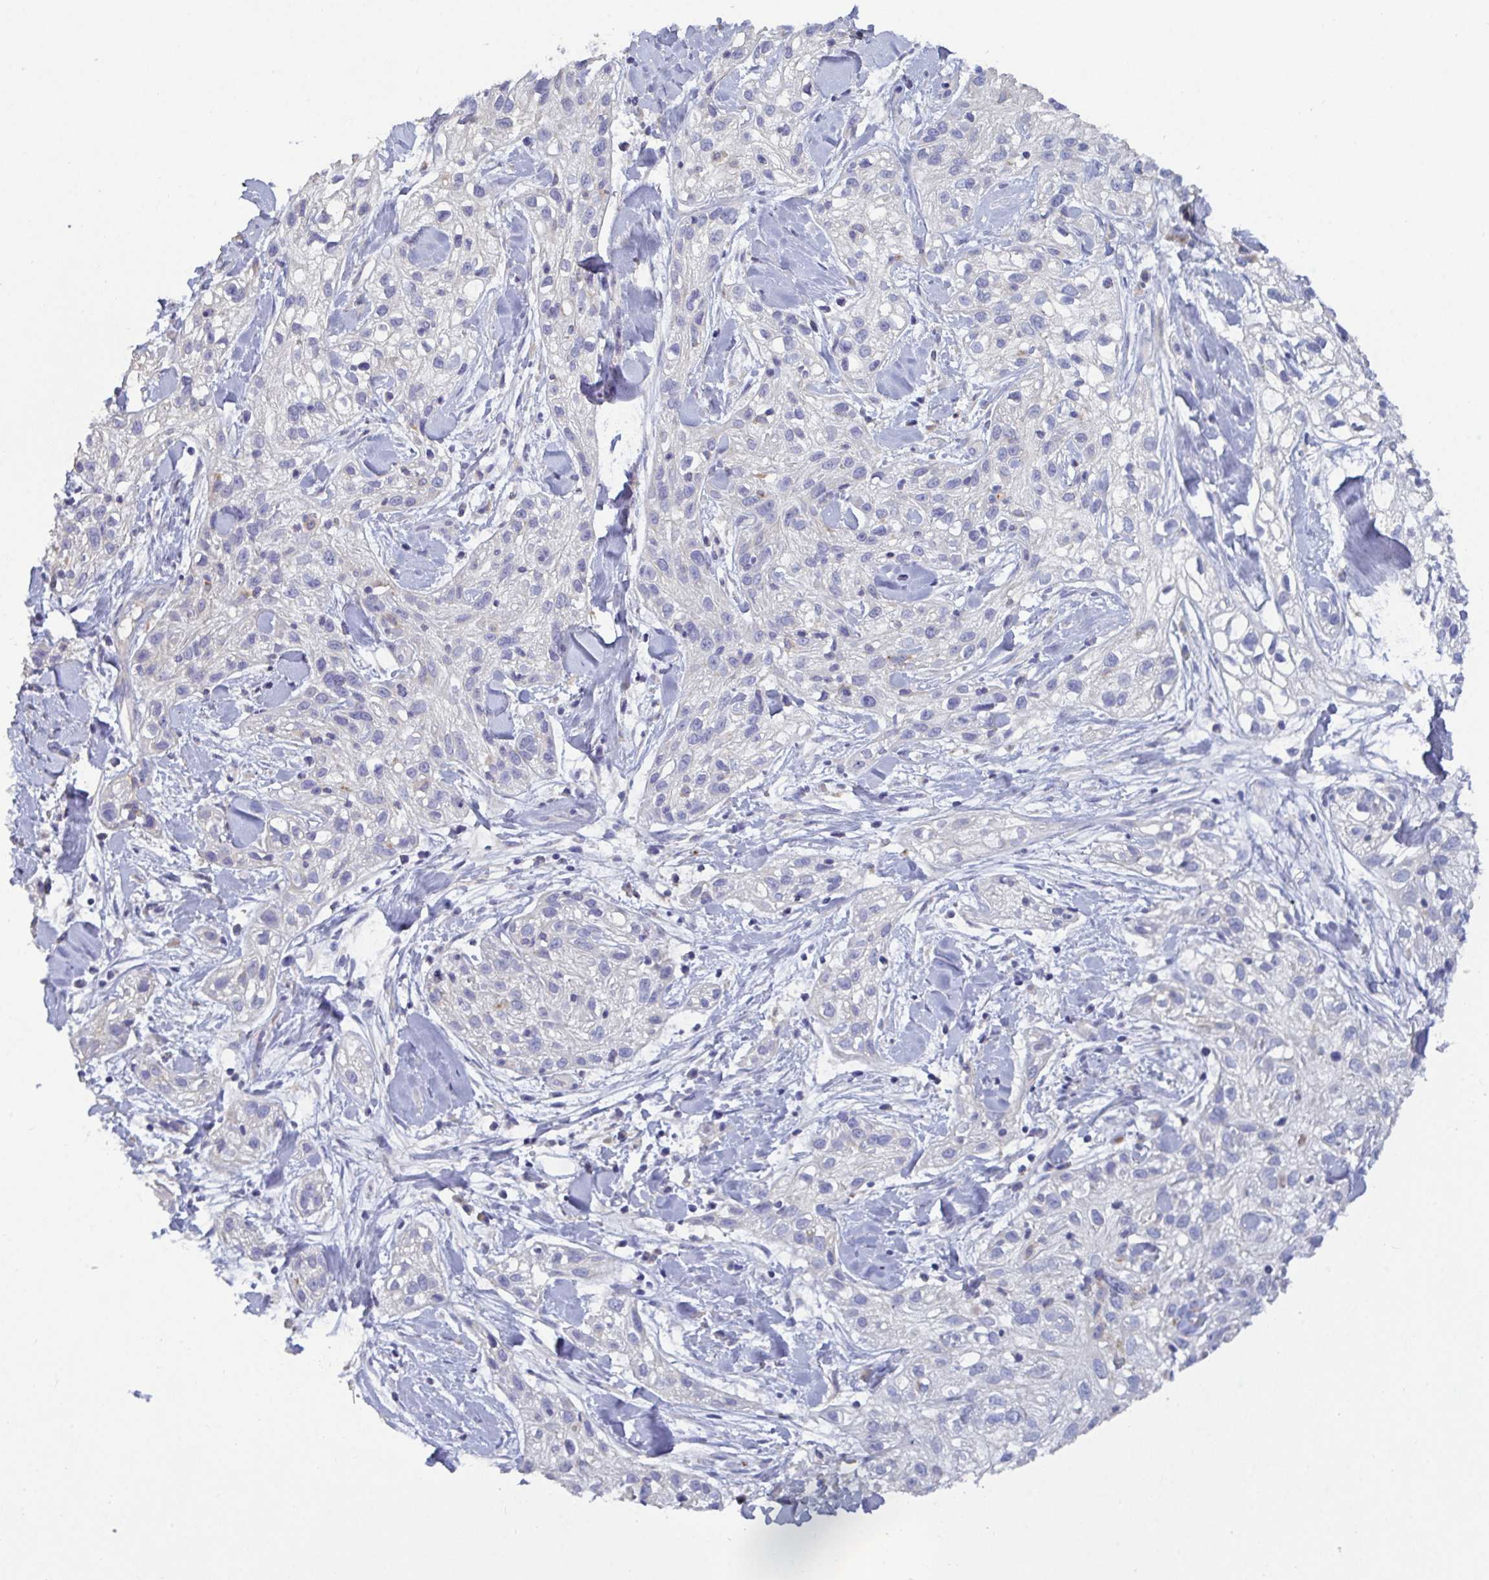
{"staining": {"intensity": "negative", "quantity": "none", "location": "none"}, "tissue": "skin cancer", "cell_type": "Tumor cells", "image_type": "cancer", "snomed": [{"axis": "morphology", "description": "Squamous cell carcinoma, NOS"}, {"axis": "topography", "description": "Skin"}], "caption": "Photomicrograph shows no significant protein positivity in tumor cells of skin cancer.", "gene": "GALNT13", "patient": {"sex": "male", "age": 82}}